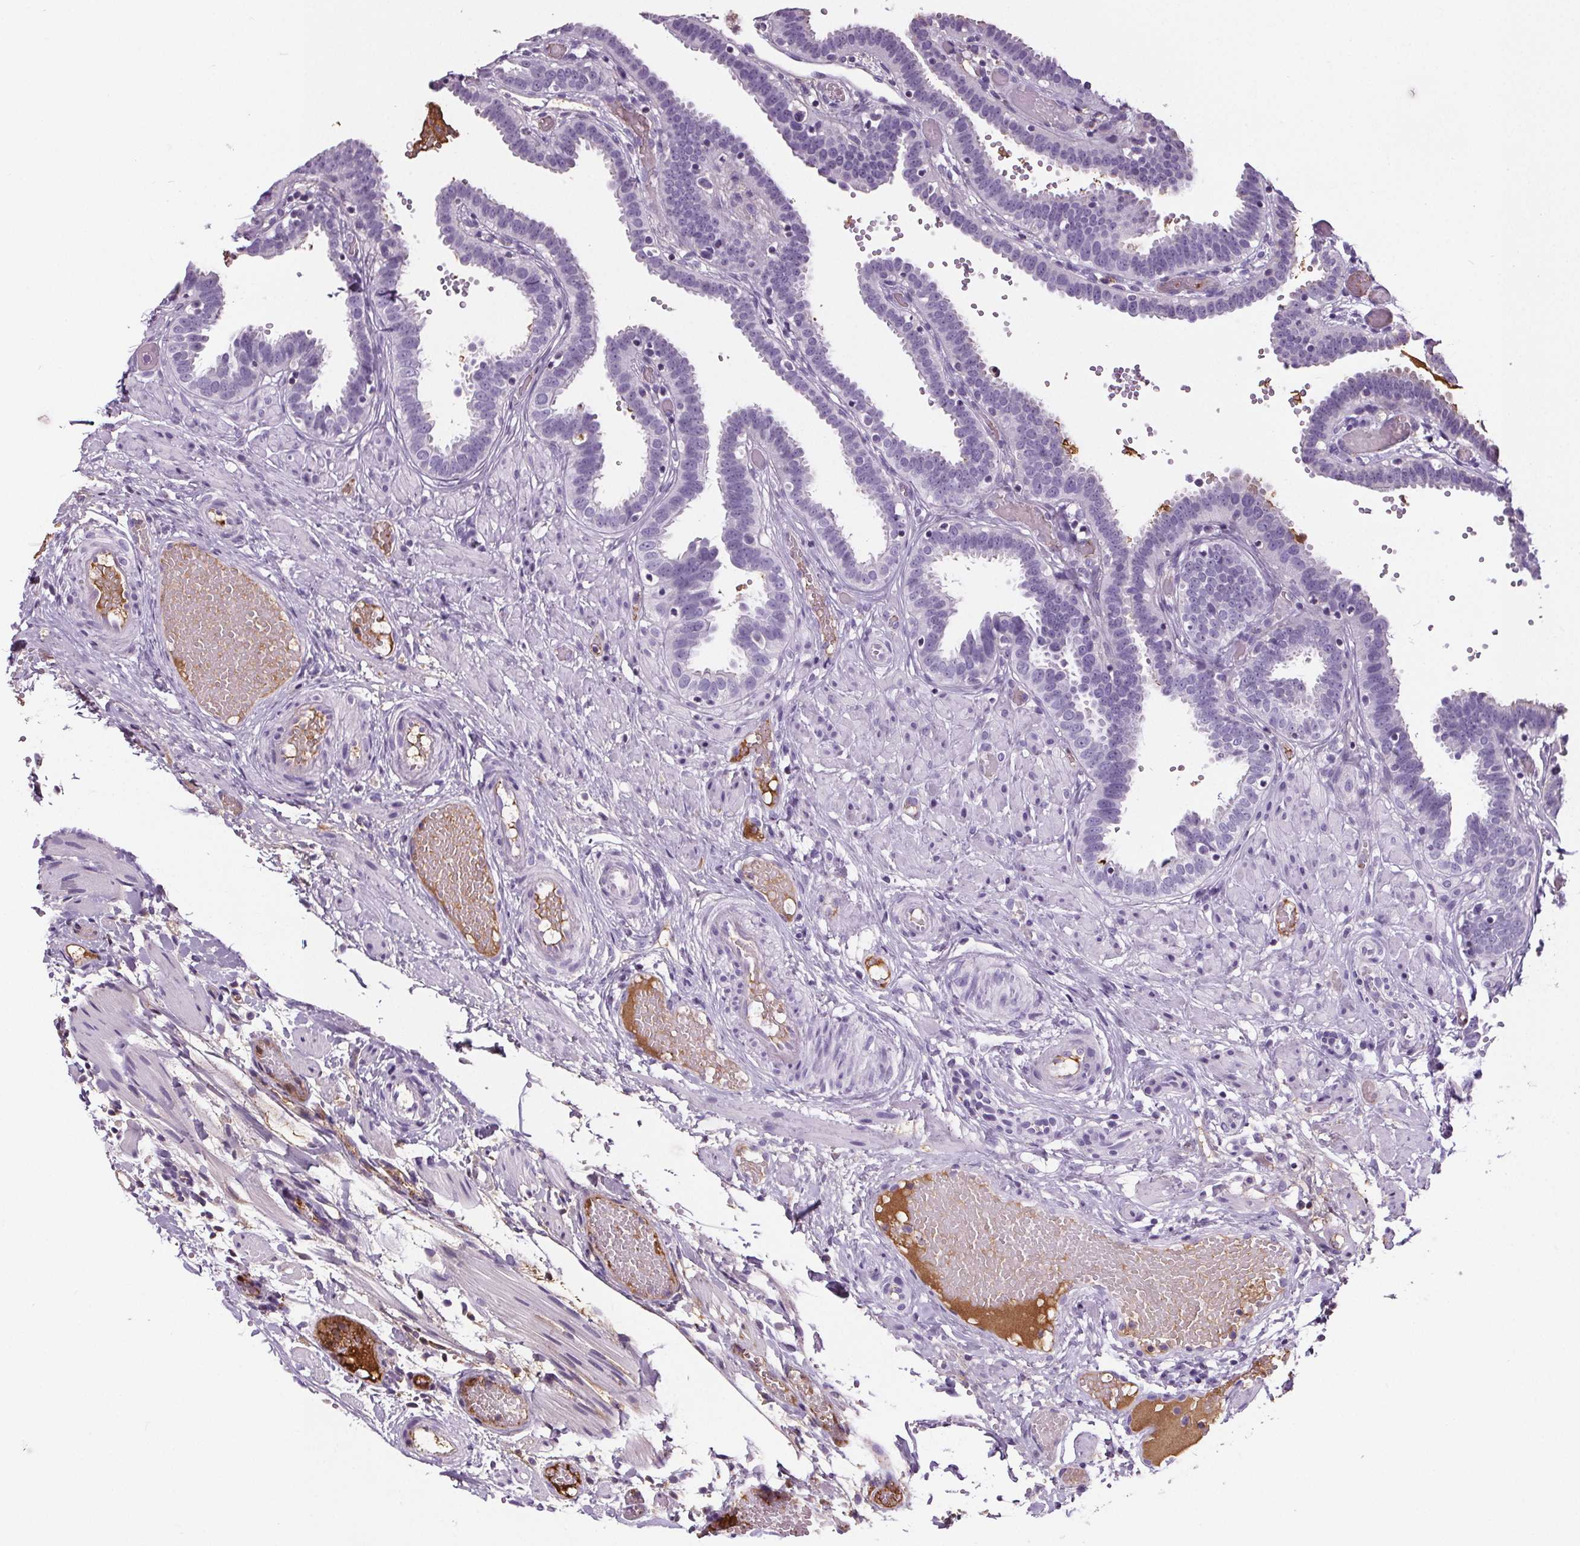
{"staining": {"intensity": "negative", "quantity": "none", "location": "none"}, "tissue": "fallopian tube", "cell_type": "Glandular cells", "image_type": "normal", "snomed": [{"axis": "morphology", "description": "Normal tissue, NOS"}, {"axis": "topography", "description": "Fallopian tube"}], "caption": "This is a photomicrograph of immunohistochemistry (IHC) staining of benign fallopian tube, which shows no expression in glandular cells.", "gene": "CD5L", "patient": {"sex": "female", "age": 37}}